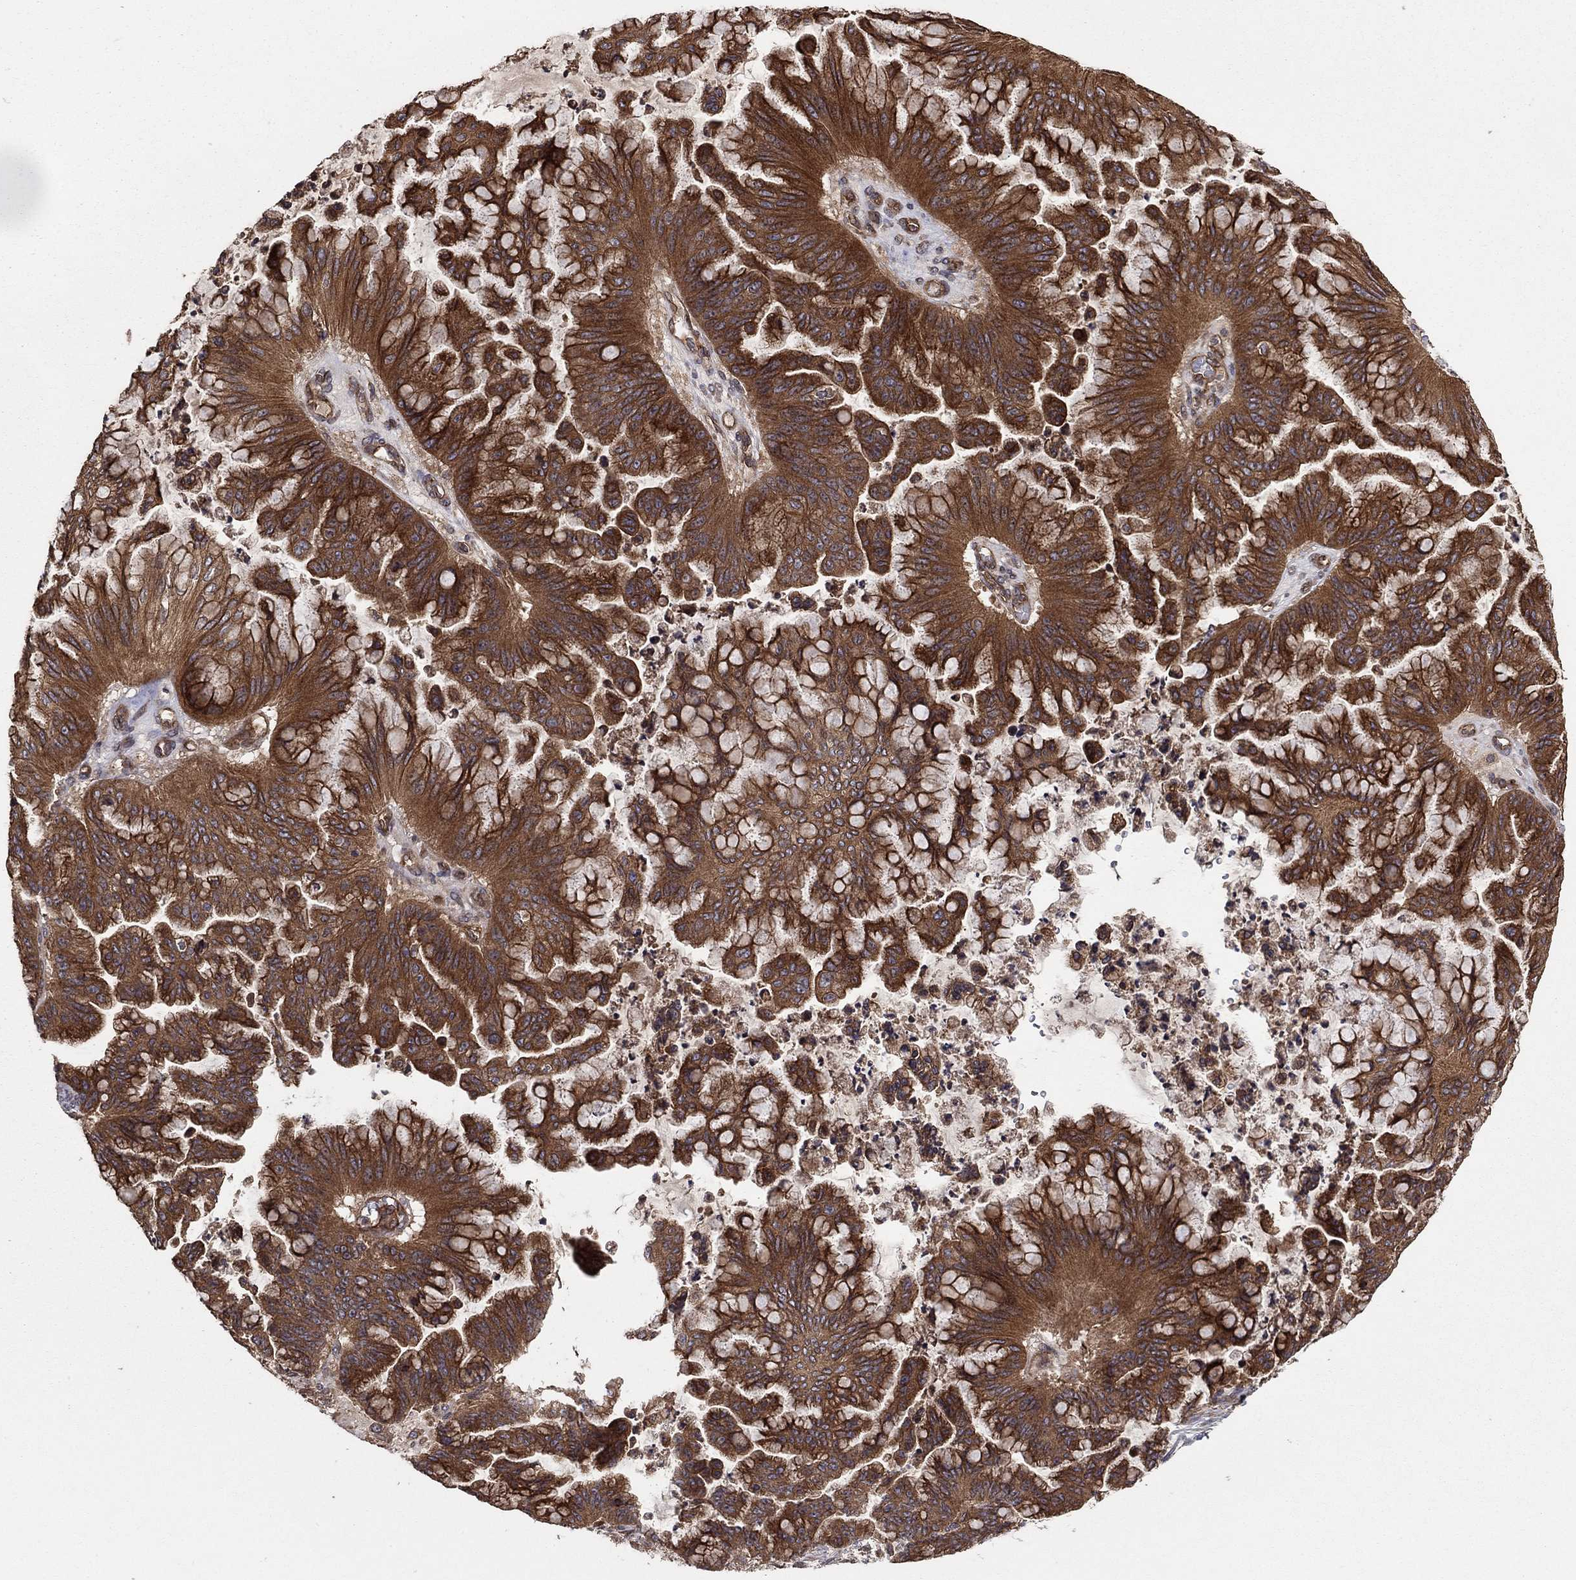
{"staining": {"intensity": "strong", "quantity": ">75%", "location": "cytoplasmic/membranous"}, "tissue": "ovarian cancer", "cell_type": "Tumor cells", "image_type": "cancer", "snomed": [{"axis": "morphology", "description": "Cystadenocarcinoma, mucinous, NOS"}, {"axis": "topography", "description": "Ovary"}], "caption": "Immunohistochemical staining of mucinous cystadenocarcinoma (ovarian) displays high levels of strong cytoplasmic/membranous protein expression in approximately >75% of tumor cells. Ihc stains the protein in brown and the nuclei are stained blue.", "gene": "BMERB1", "patient": {"sex": "female", "age": 67}}